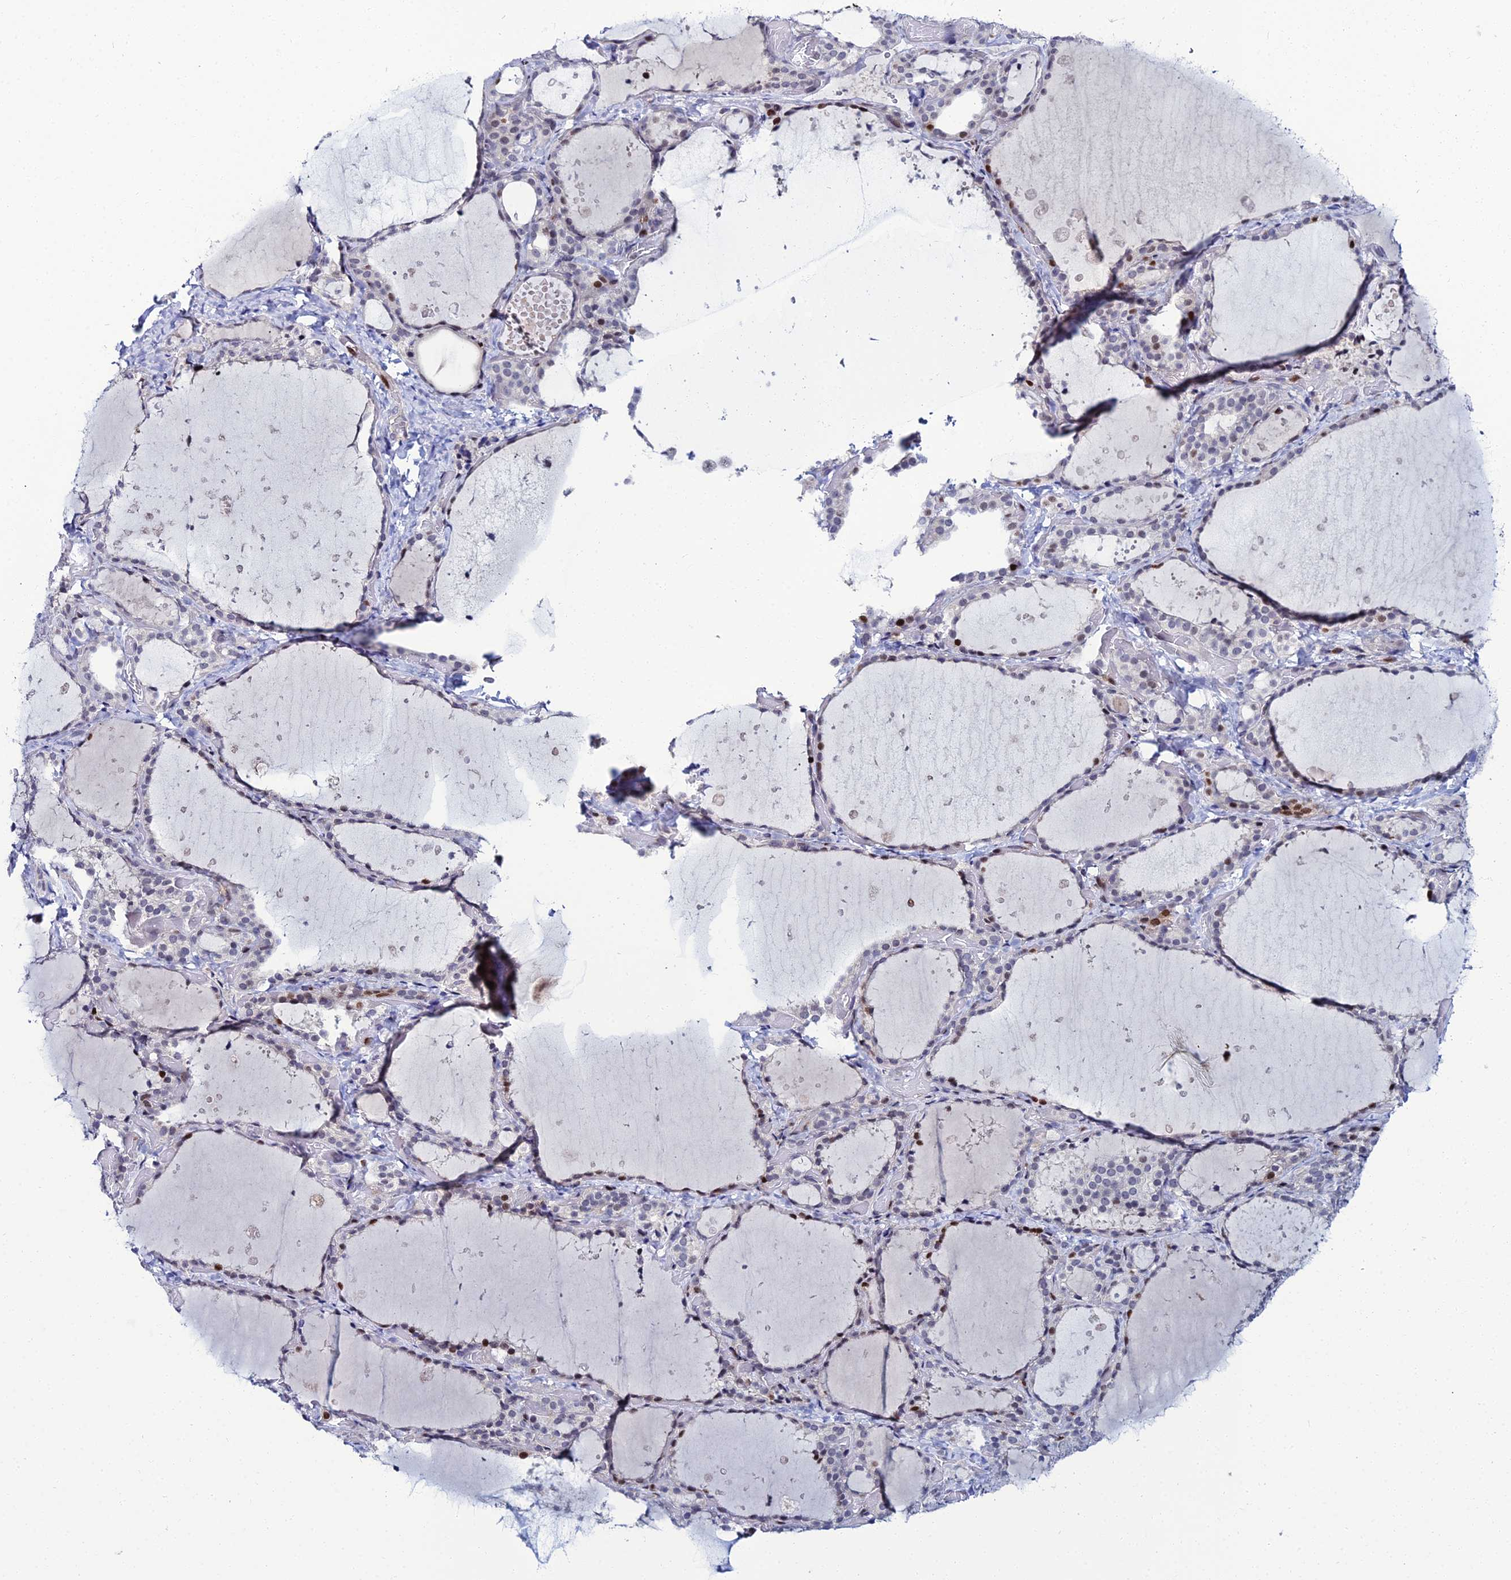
{"staining": {"intensity": "strong", "quantity": "25%-75%", "location": "nuclear"}, "tissue": "thyroid gland", "cell_type": "Glandular cells", "image_type": "normal", "snomed": [{"axis": "morphology", "description": "Normal tissue, NOS"}, {"axis": "topography", "description": "Thyroid gland"}], "caption": "IHC (DAB) staining of normal thyroid gland shows strong nuclear protein expression in approximately 25%-75% of glandular cells. The staining was performed using DAB (3,3'-diaminobenzidine), with brown indicating positive protein expression. Nuclei are stained blue with hematoxylin.", "gene": "TAF9B", "patient": {"sex": "female", "age": 44}}